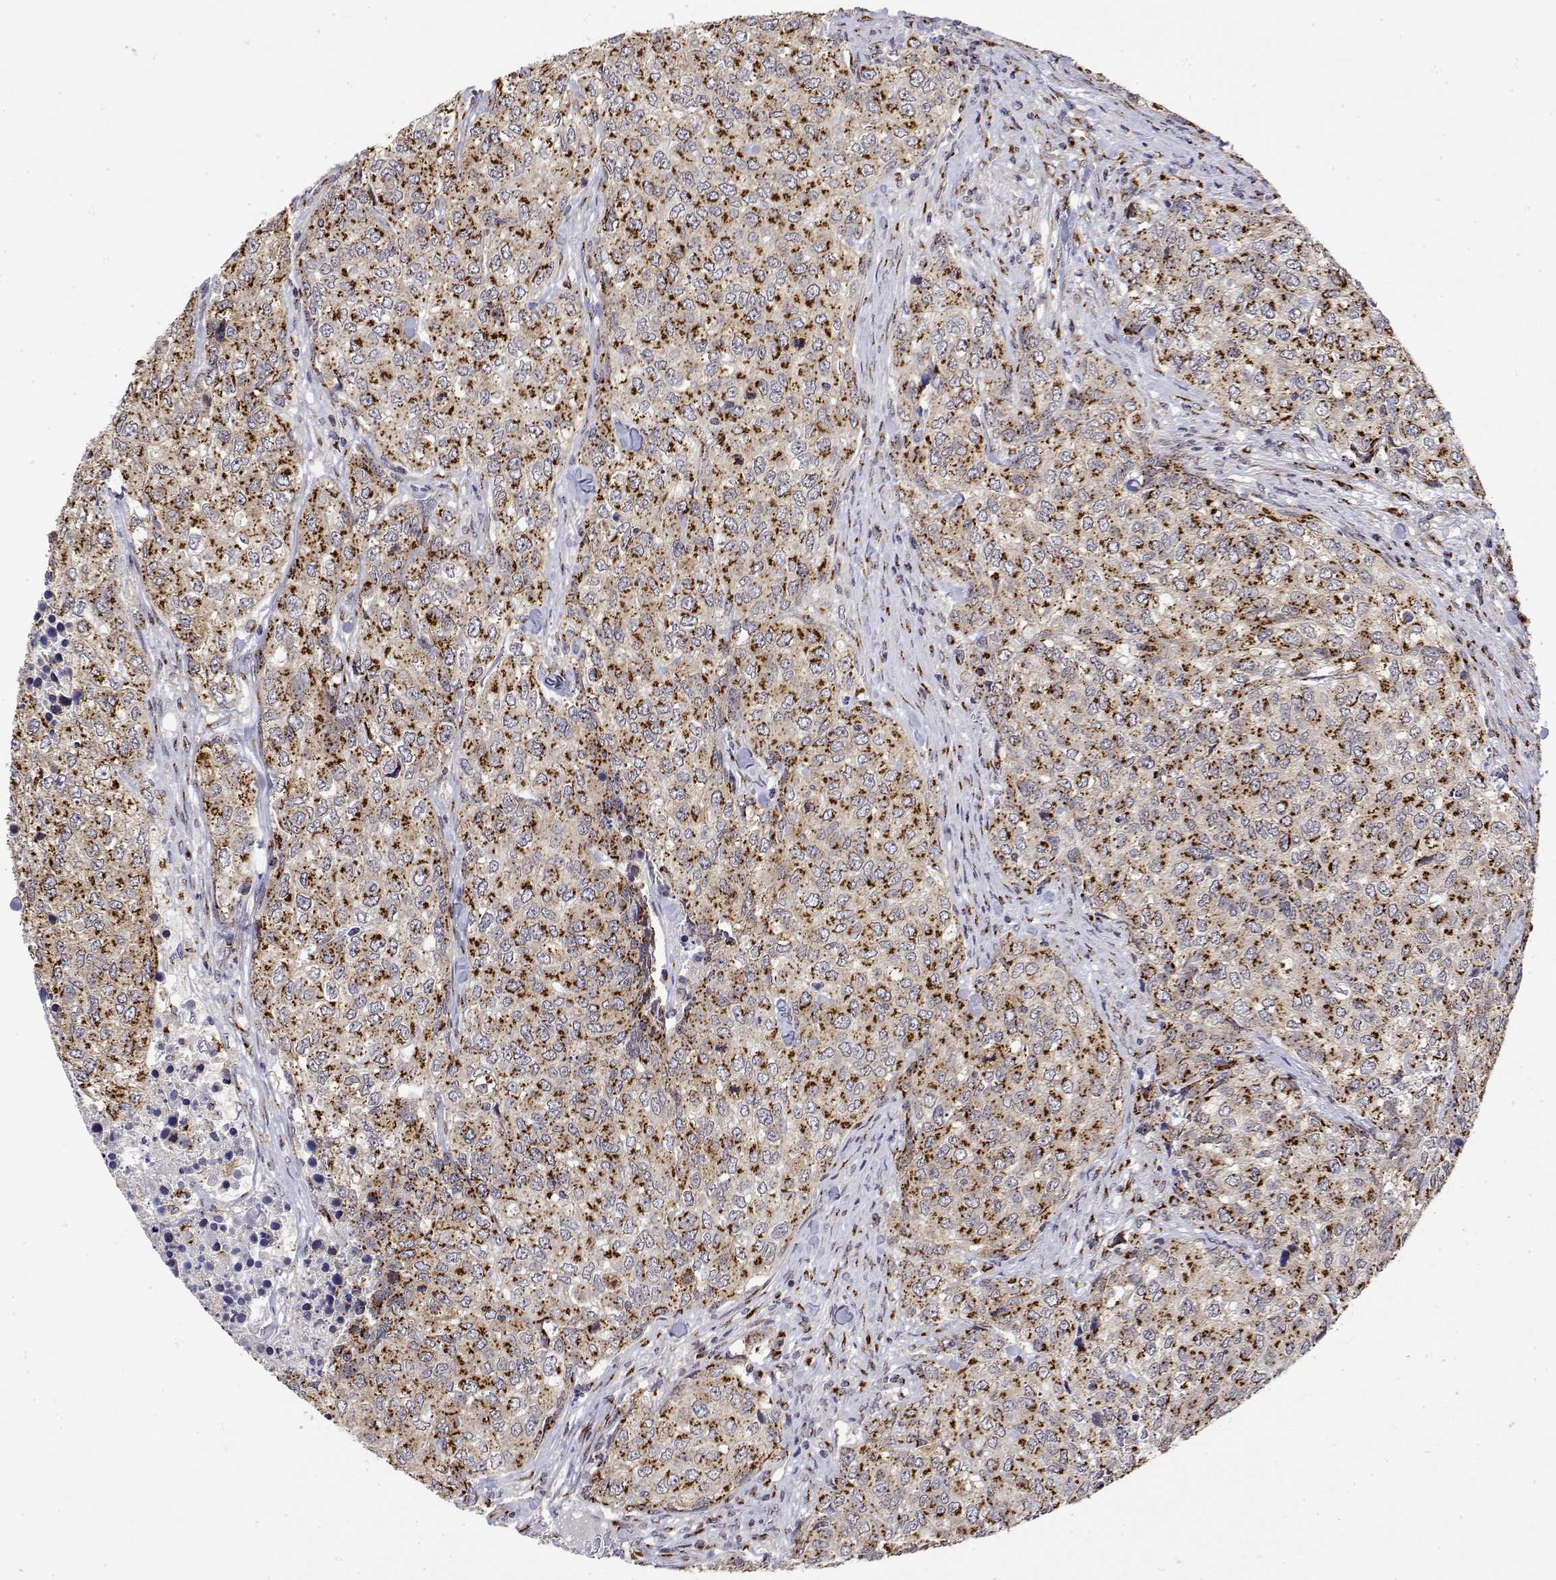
{"staining": {"intensity": "strong", "quantity": "25%-75%", "location": "cytoplasmic/membranous"}, "tissue": "urothelial cancer", "cell_type": "Tumor cells", "image_type": "cancer", "snomed": [{"axis": "morphology", "description": "Urothelial carcinoma, High grade"}, {"axis": "topography", "description": "Urinary bladder"}], "caption": "A brown stain shows strong cytoplasmic/membranous staining of a protein in high-grade urothelial carcinoma tumor cells.", "gene": "YIPF3", "patient": {"sex": "female", "age": 78}}